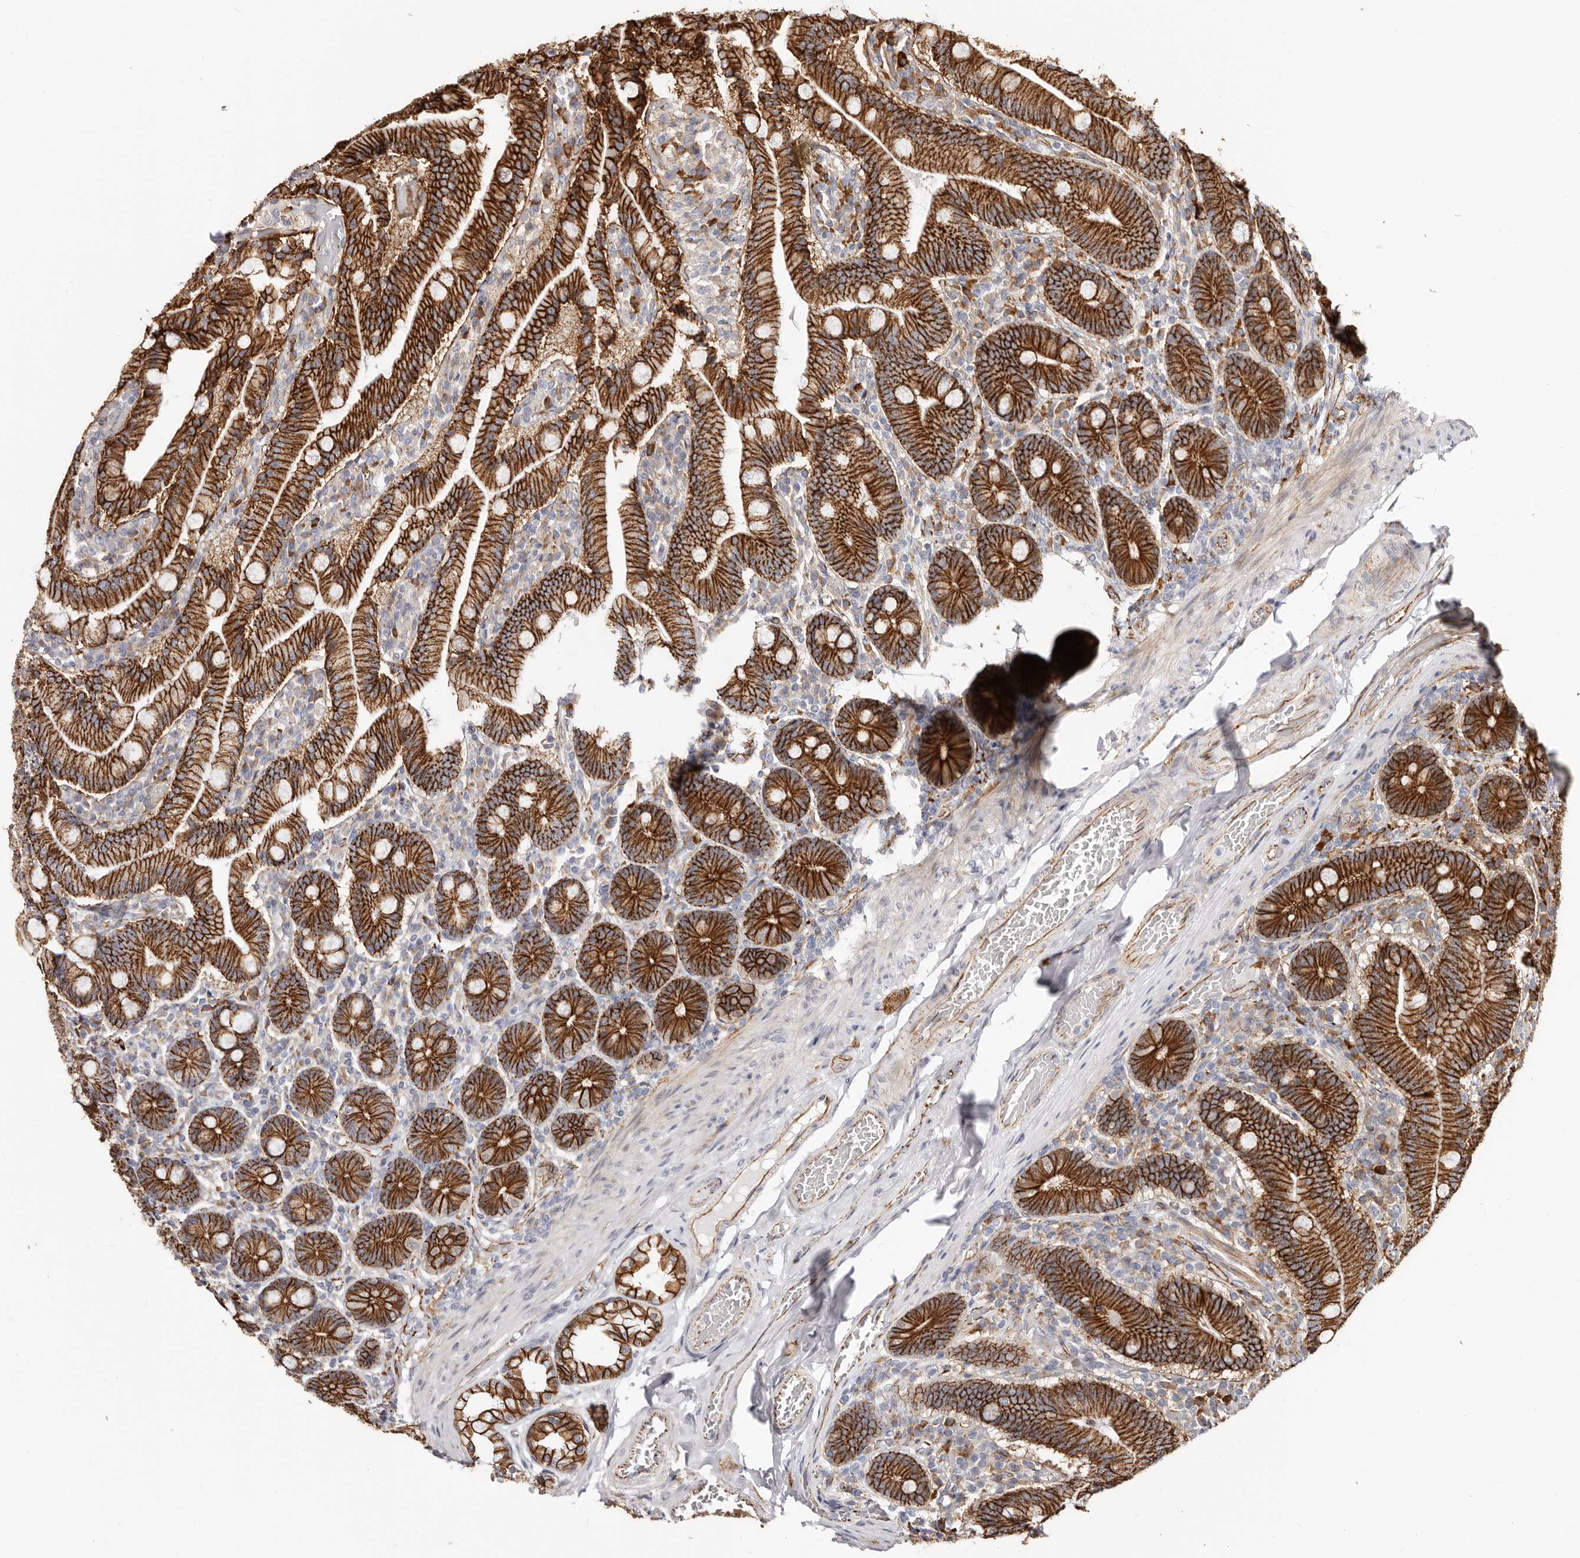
{"staining": {"intensity": "strong", "quantity": ">75%", "location": "cytoplasmic/membranous"}, "tissue": "duodenum", "cell_type": "Glandular cells", "image_type": "normal", "snomed": [{"axis": "morphology", "description": "Normal tissue, NOS"}, {"axis": "topography", "description": "Duodenum"}], "caption": "The histopathology image exhibits staining of unremarkable duodenum, revealing strong cytoplasmic/membranous protein positivity (brown color) within glandular cells.", "gene": "CTNNB1", "patient": {"sex": "female", "age": 62}}